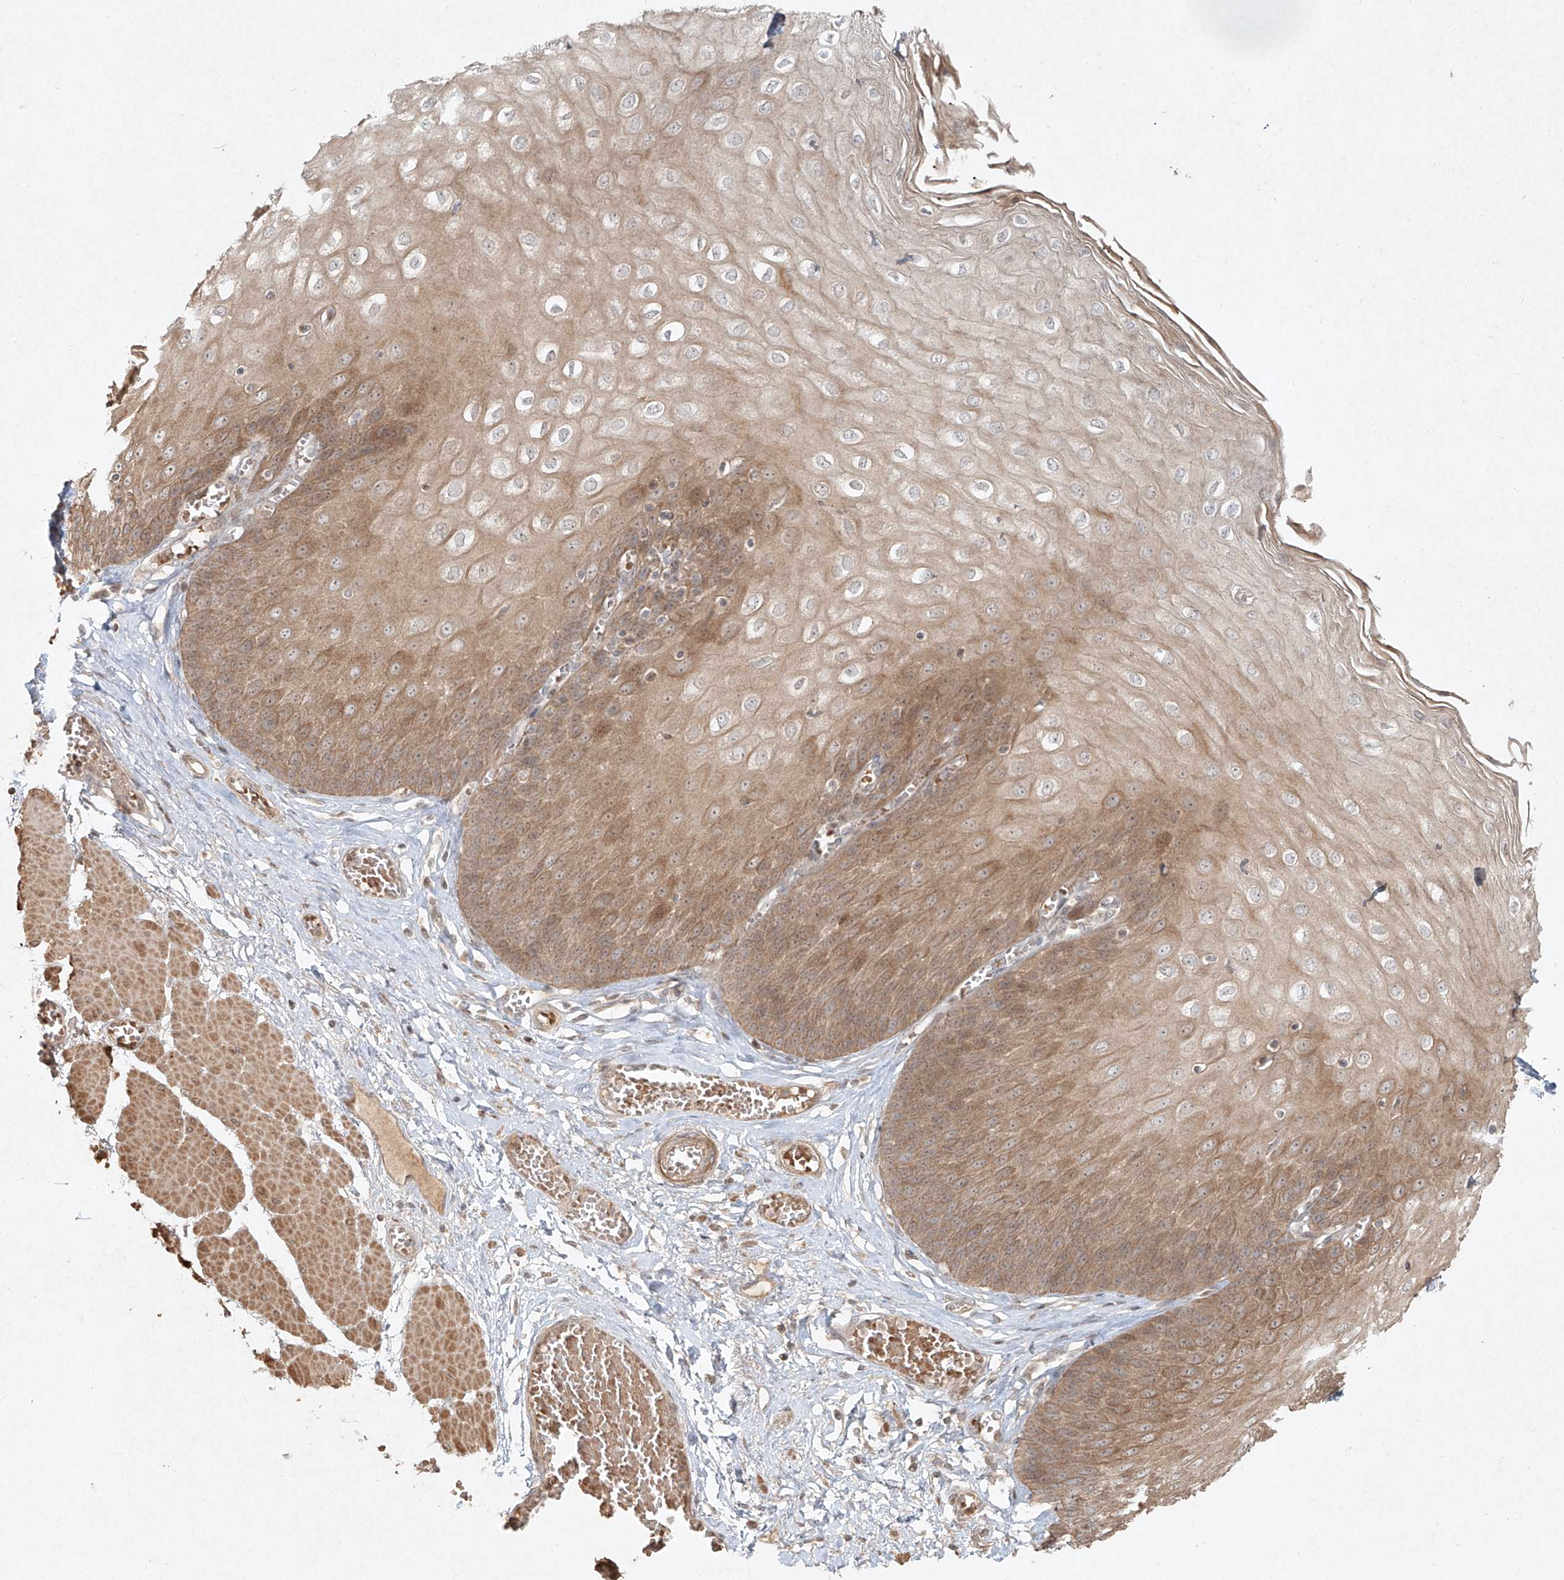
{"staining": {"intensity": "moderate", "quantity": ">75%", "location": "cytoplasmic/membranous"}, "tissue": "esophagus", "cell_type": "Squamous epithelial cells", "image_type": "normal", "snomed": [{"axis": "morphology", "description": "Normal tissue, NOS"}, {"axis": "topography", "description": "Esophagus"}], "caption": "Immunohistochemical staining of unremarkable human esophagus demonstrates medium levels of moderate cytoplasmic/membranous staining in about >75% of squamous epithelial cells. The staining is performed using DAB brown chromogen to label protein expression. The nuclei are counter-stained blue using hematoxylin.", "gene": "CYYR1", "patient": {"sex": "male", "age": 60}}